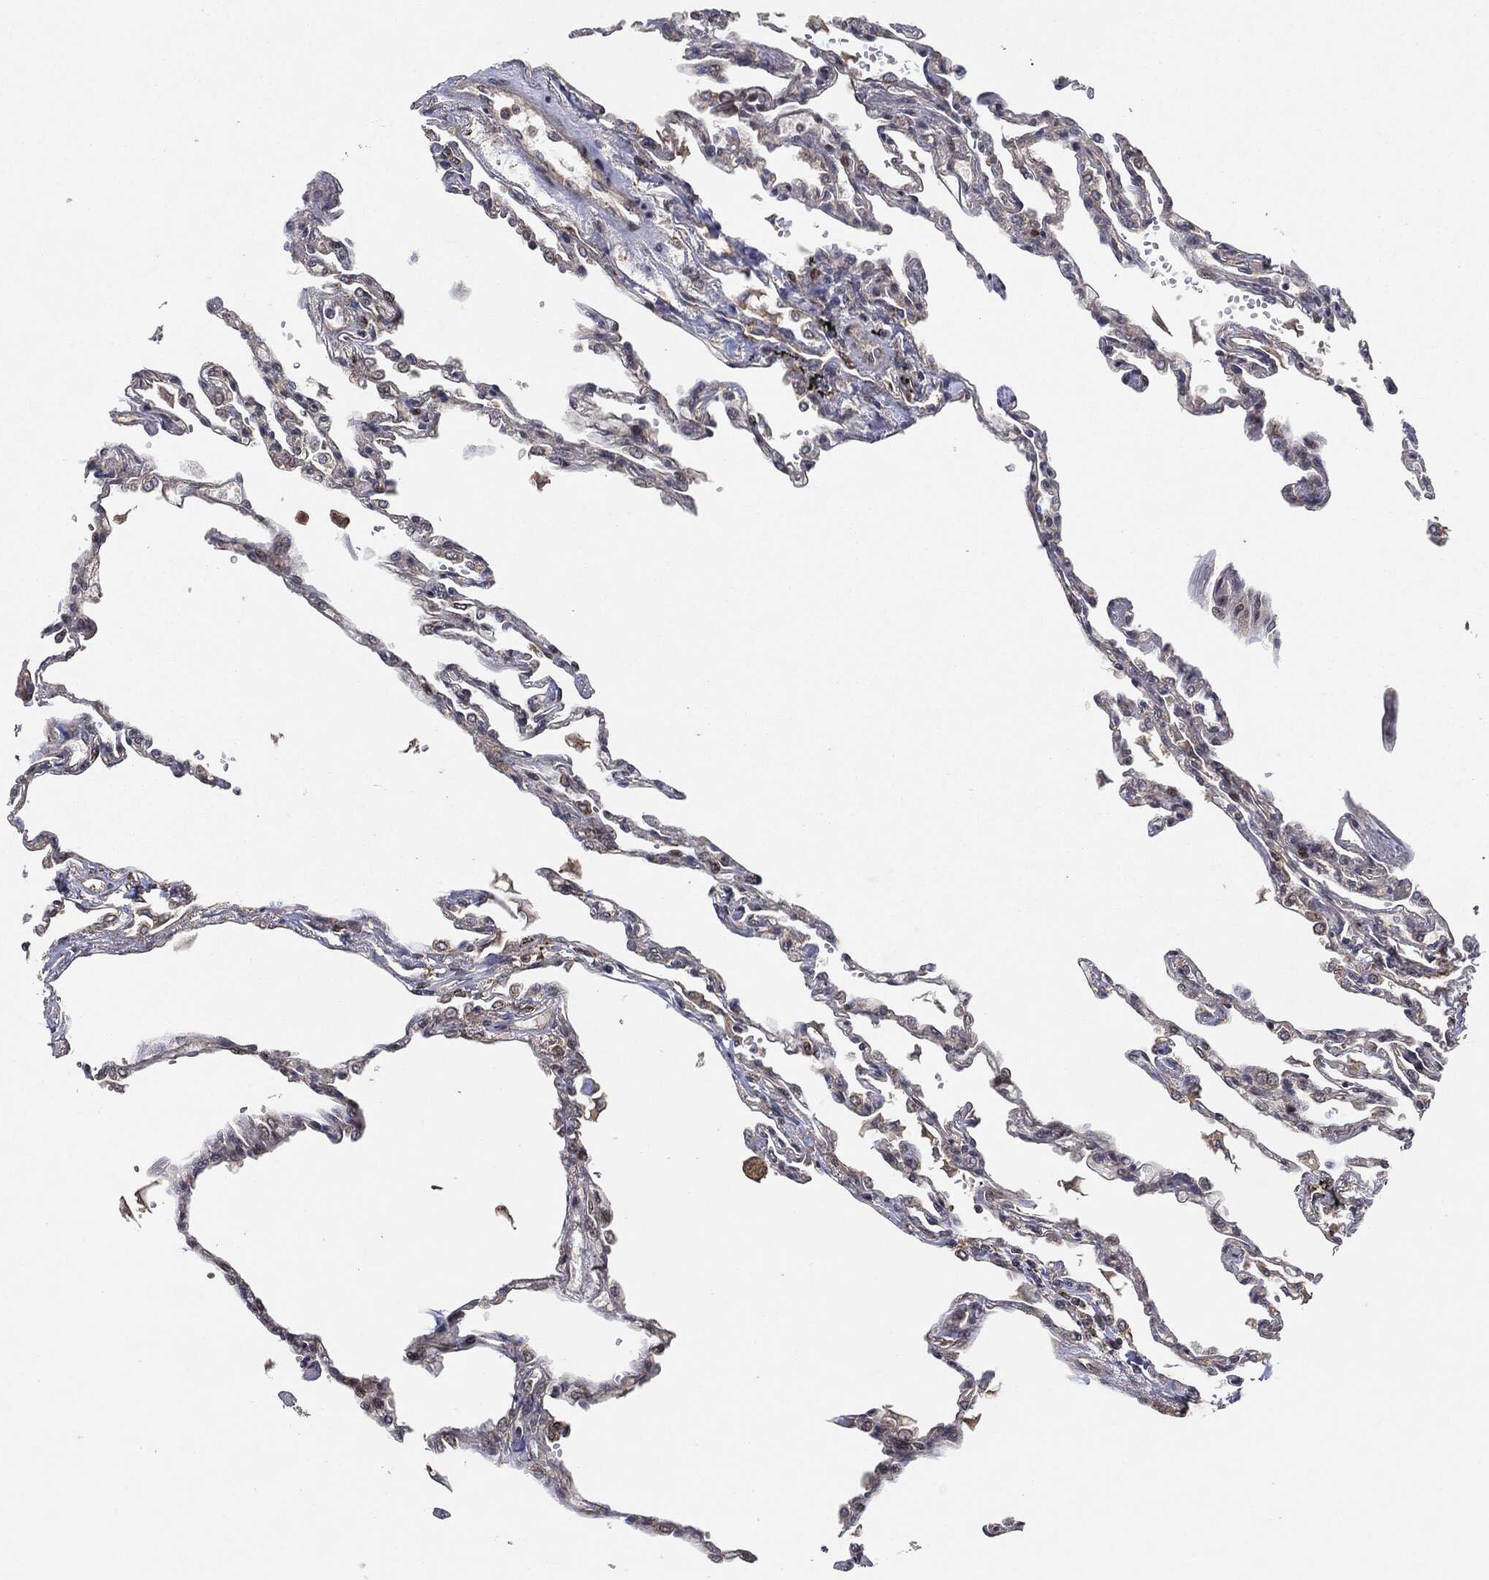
{"staining": {"intensity": "negative", "quantity": "none", "location": "none"}, "tissue": "lung", "cell_type": "Alveolar cells", "image_type": "normal", "snomed": [{"axis": "morphology", "description": "Normal tissue, NOS"}, {"axis": "topography", "description": "Lung"}], "caption": "Protein analysis of normal lung shows no significant expression in alveolar cells. Brightfield microscopy of immunohistochemistry (IHC) stained with DAB (brown) and hematoxylin (blue), captured at high magnification.", "gene": "BCAR1", "patient": {"sex": "male", "age": 78}}